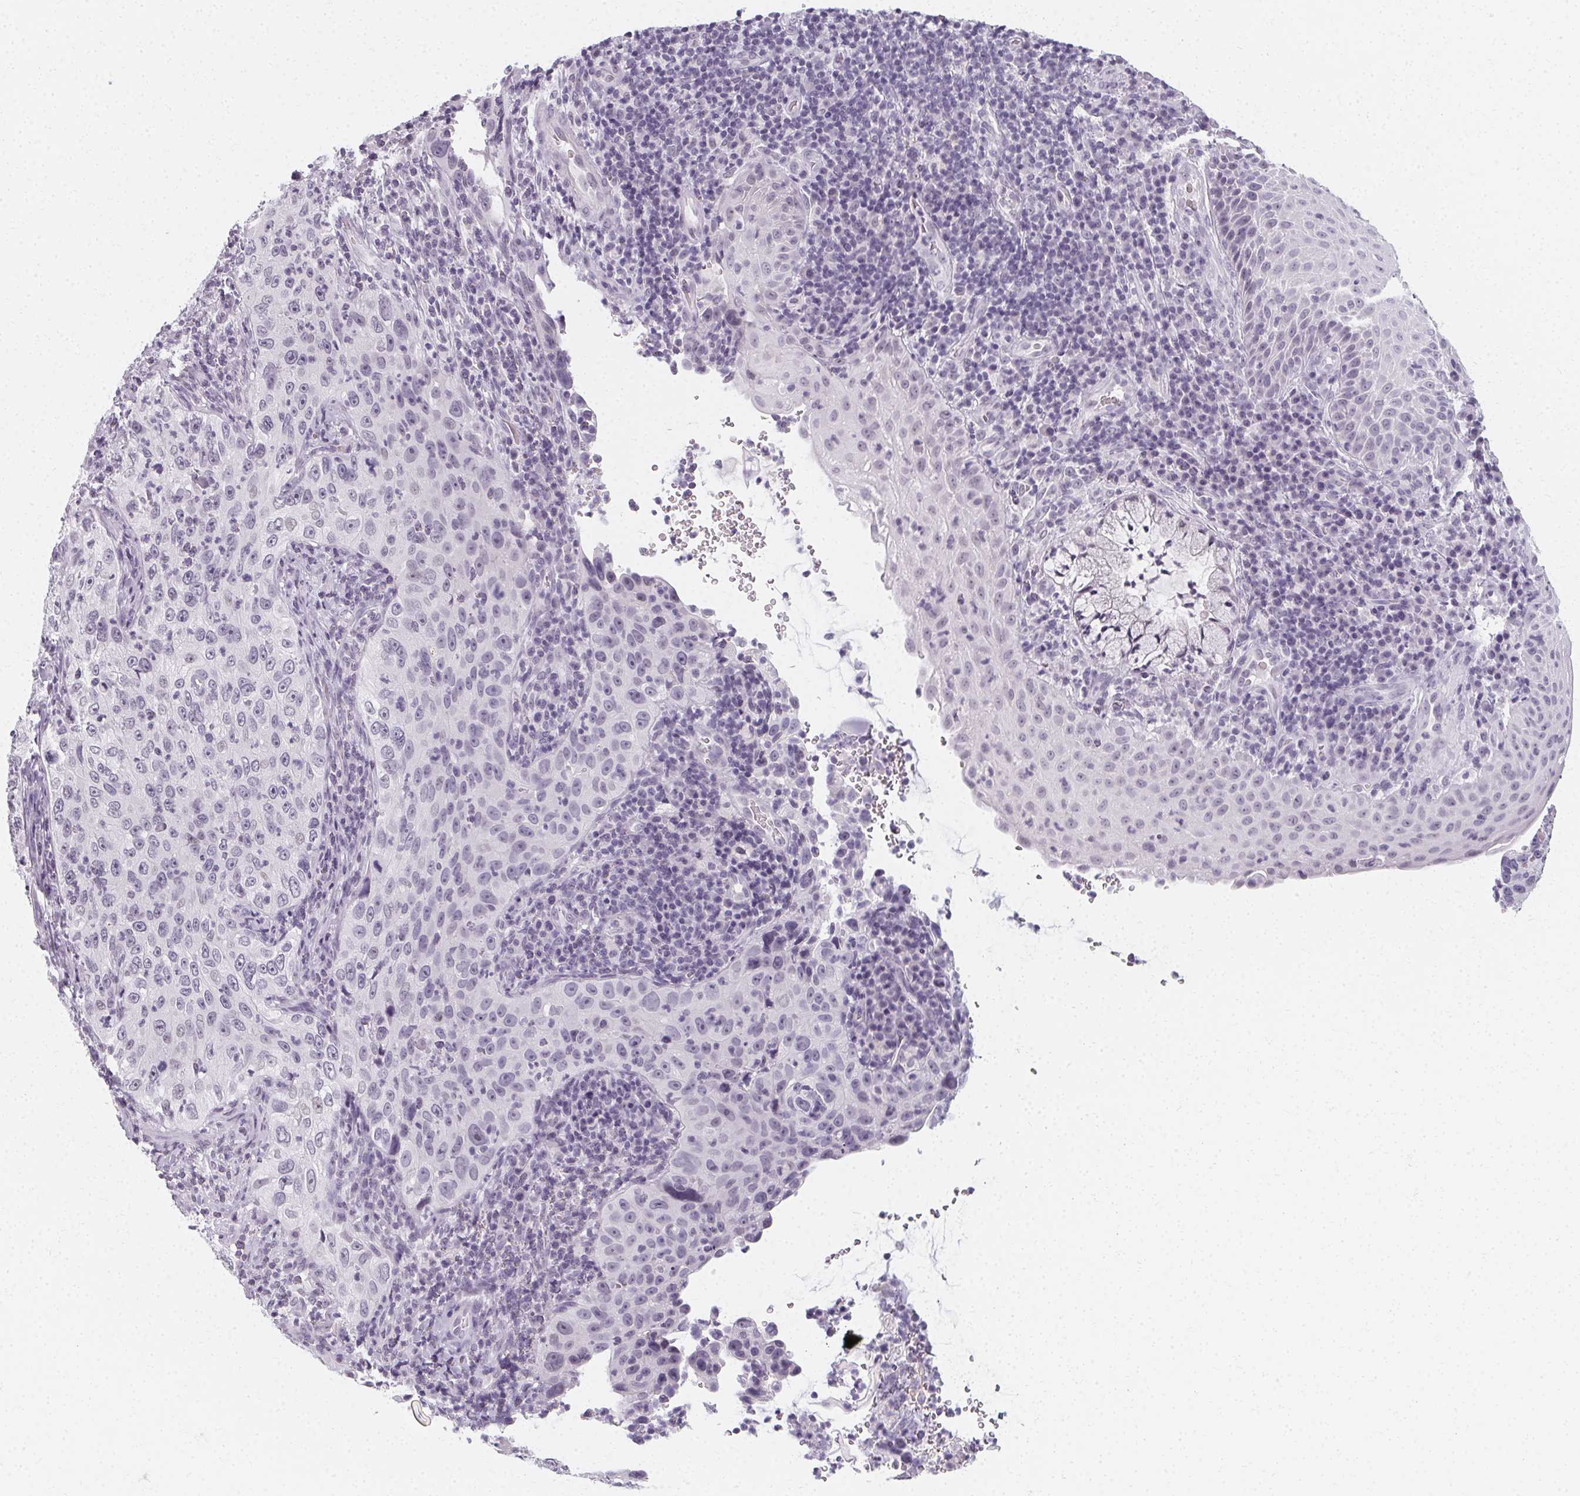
{"staining": {"intensity": "negative", "quantity": "none", "location": "none"}, "tissue": "cervical cancer", "cell_type": "Tumor cells", "image_type": "cancer", "snomed": [{"axis": "morphology", "description": "Squamous cell carcinoma, NOS"}, {"axis": "topography", "description": "Cervix"}], "caption": "Tumor cells are negative for brown protein staining in squamous cell carcinoma (cervical).", "gene": "SYNPR", "patient": {"sex": "female", "age": 30}}